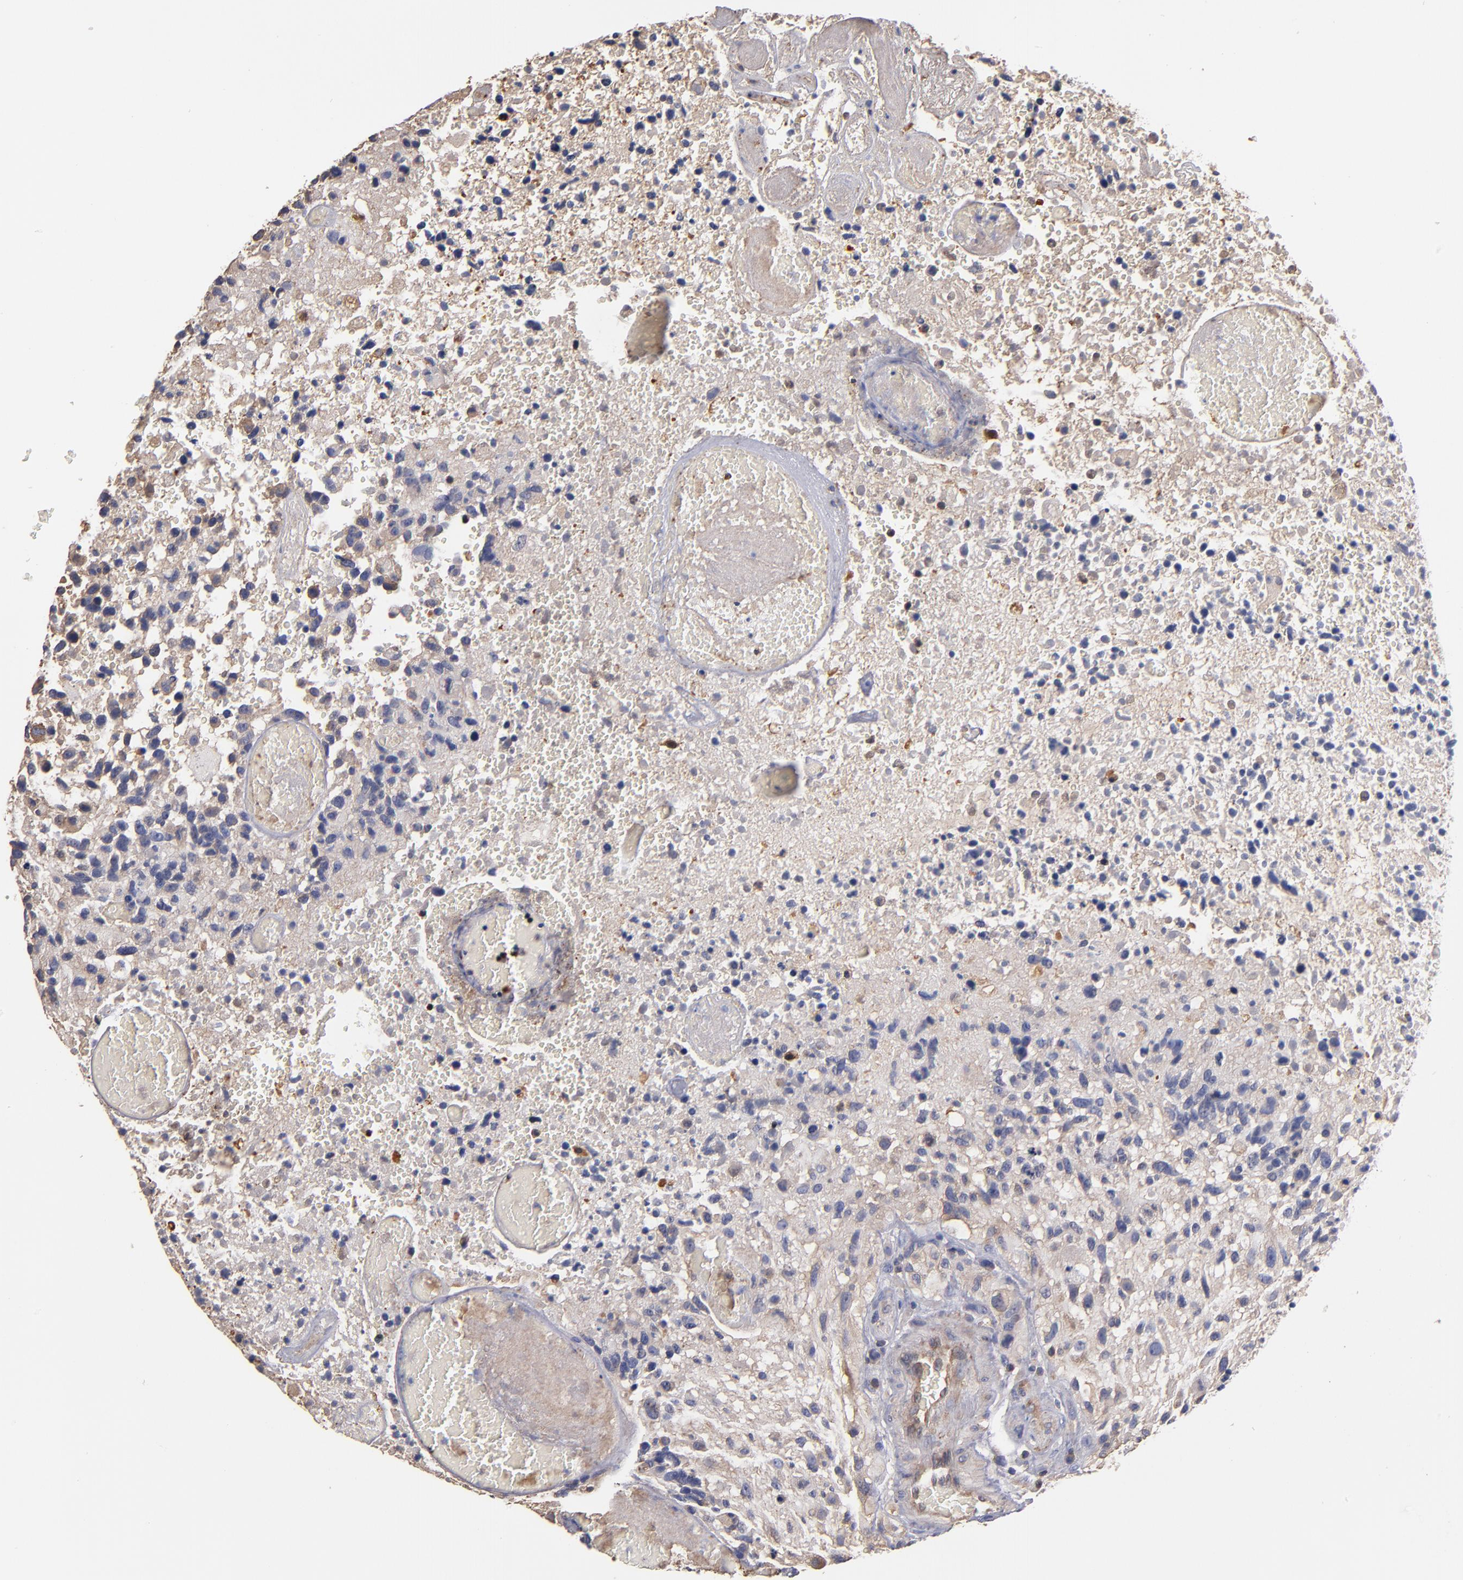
{"staining": {"intensity": "weak", "quantity": "25%-75%", "location": "cytoplasmic/membranous"}, "tissue": "glioma", "cell_type": "Tumor cells", "image_type": "cancer", "snomed": [{"axis": "morphology", "description": "Glioma, malignant, High grade"}, {"axis": "topography", "description": "Brain"}], "caption": "Malignant glioma (high-grade) stained with a protein marker demonstrates weak staining in tumor cells.", "gene": "ESYT2", "patient": {"sex": "male", "age": 72}}